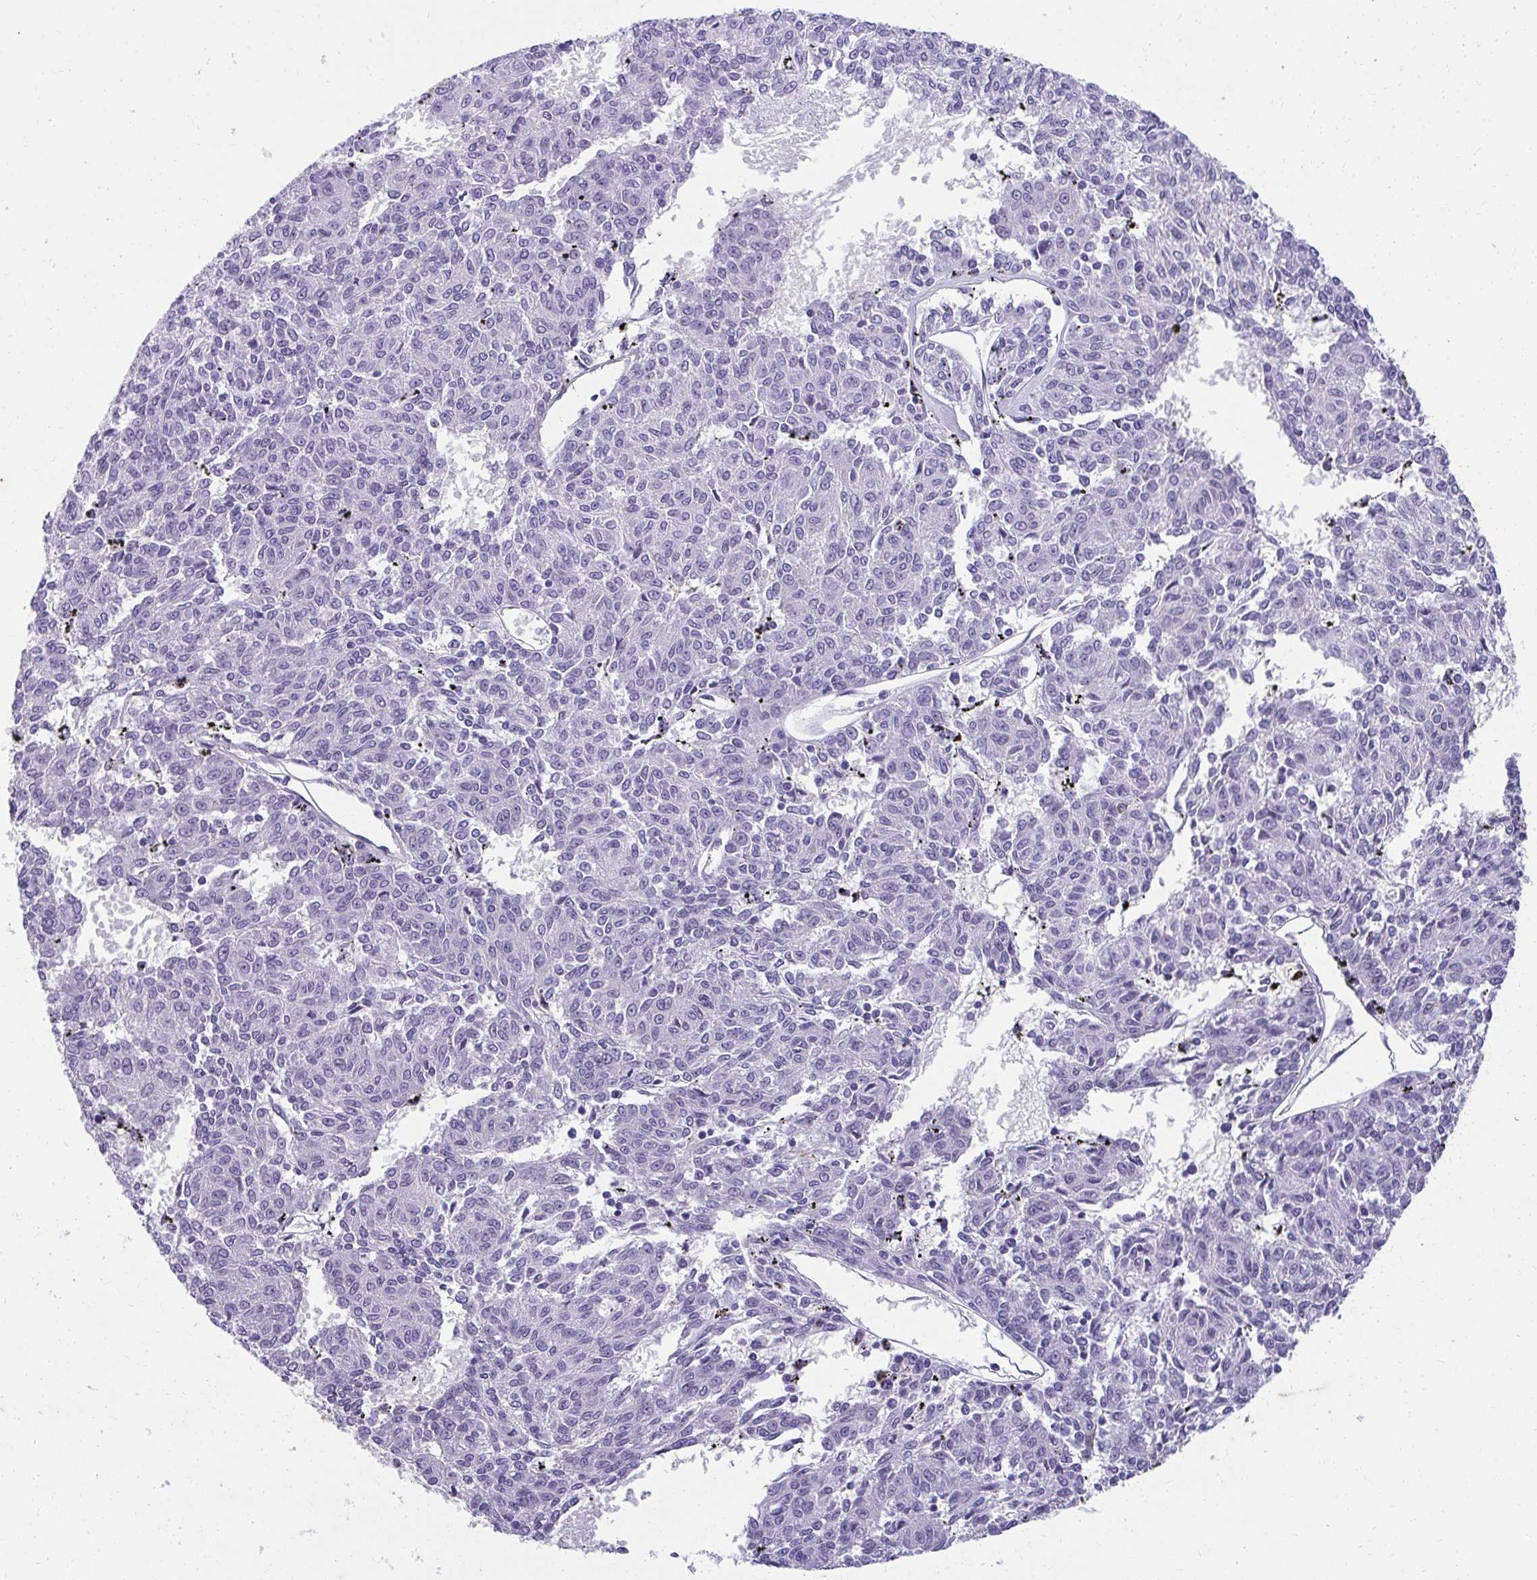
{"staining": {"intensity": "negative", "quantity": "none", "location": "none"}, "tissue": "melanoma", "cell_type": "Tumor cells", "image_type": "cancer", "snomed": [{"axis": "morphology", "description": "Malignant melanoma, NOS"}, {"axis": "topography", "description": "Skin"}], "caption": "Micrograph shows no significant protein staining in tumor cells of malignant melanoma.", "gene": "KLK1", "patient": {"sex": "female", "age": 72}}